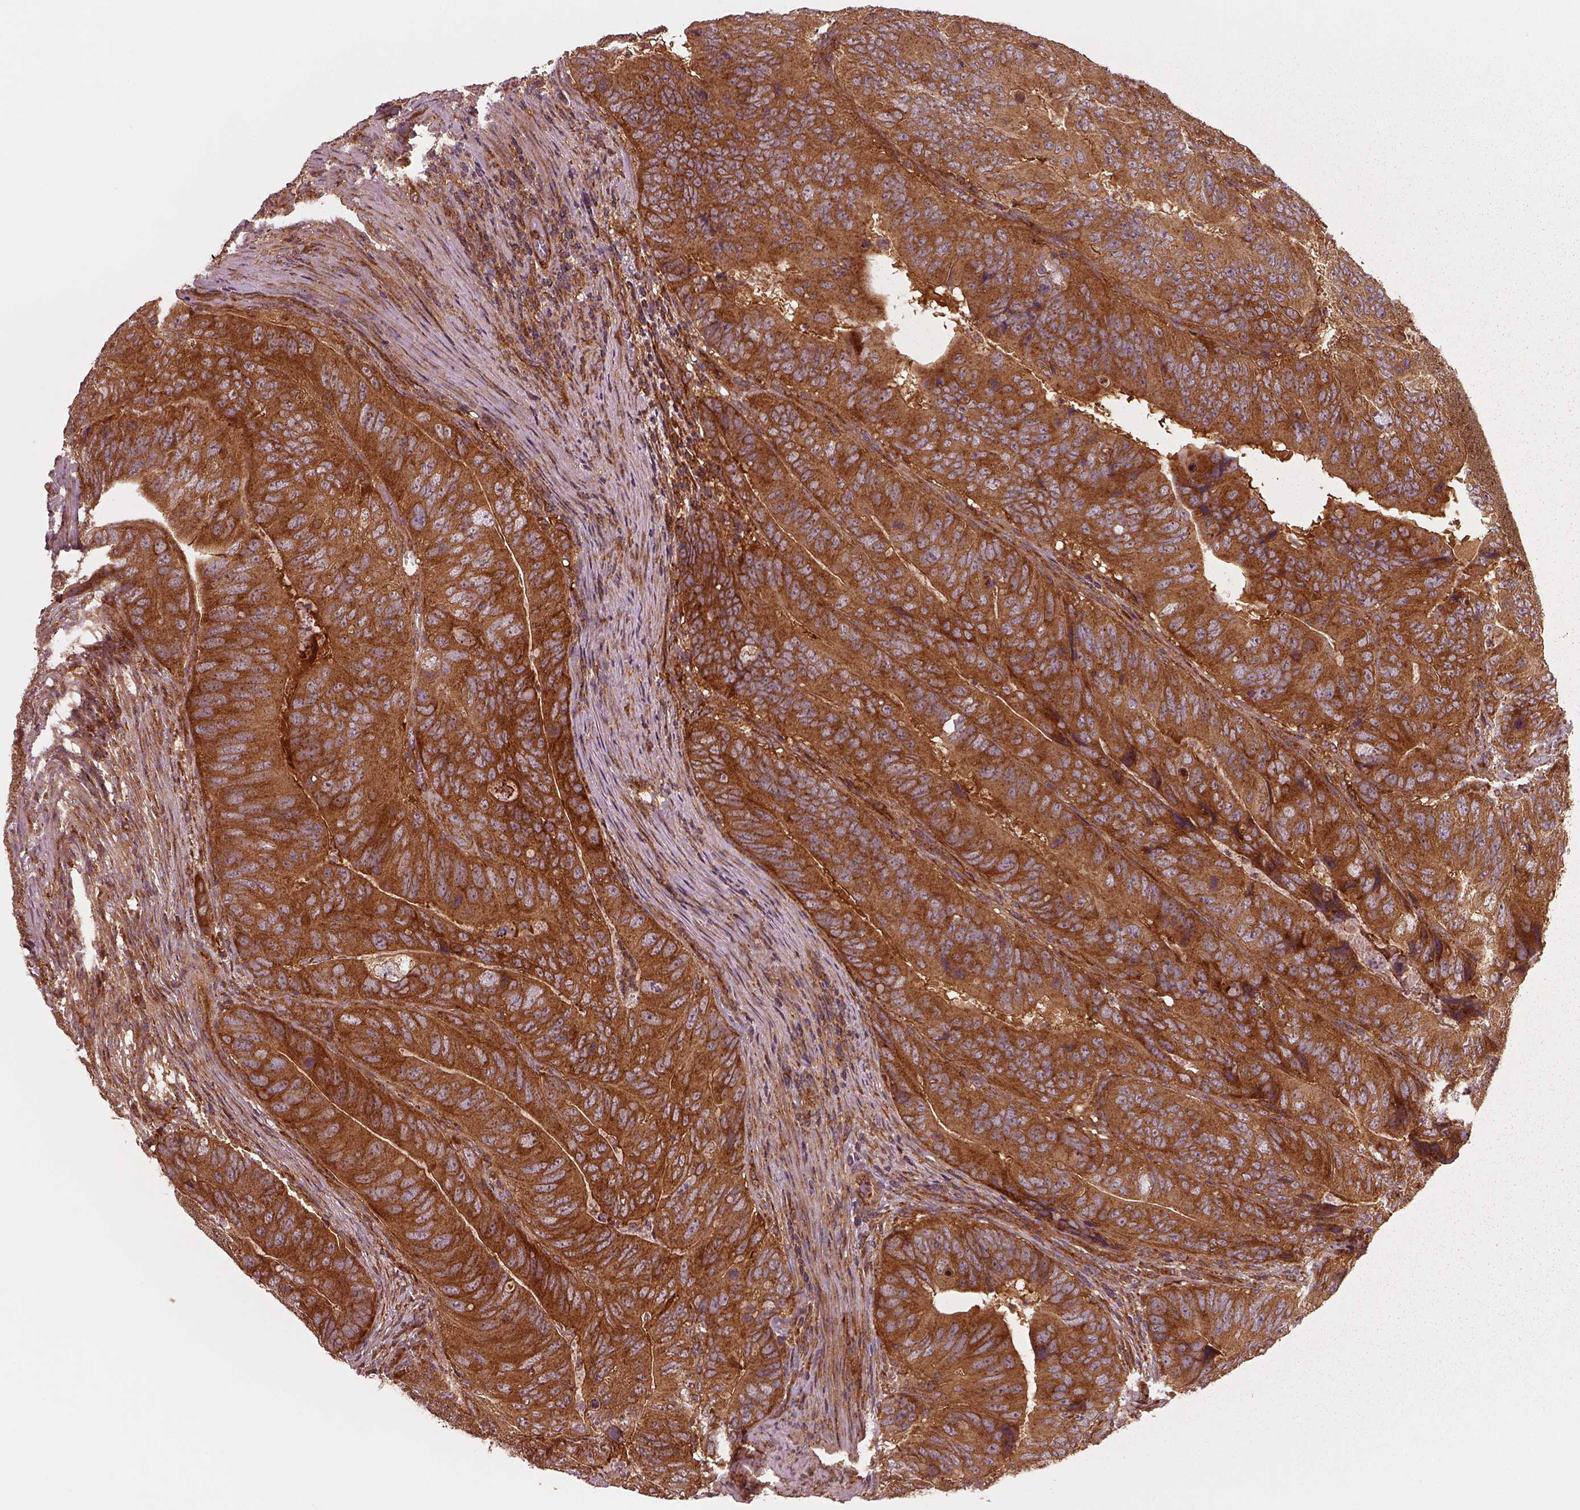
{"staining": {"intensity": "strong", "quantity": ">75%", "location": "cytoplasmic/membranous"}, "tissue": "colorectal cancer", "cell_type": "Tumor cells", "image_type": "cancer", "snomed": [{"axis": "morphology", "description": "Adenocarcinoma, NOS"}, {"axis": "topography", "description": "Colon"}], "caption": "This is a histology image of immunohistochemistry (IHC) staining of colorectal cancer (adenocarcinoma), which shows strong staining in the cytoplasmic/membranous of tumor cells.", "gene": "WASHC2A", "patient": {"sex": "male", "age": 79}}